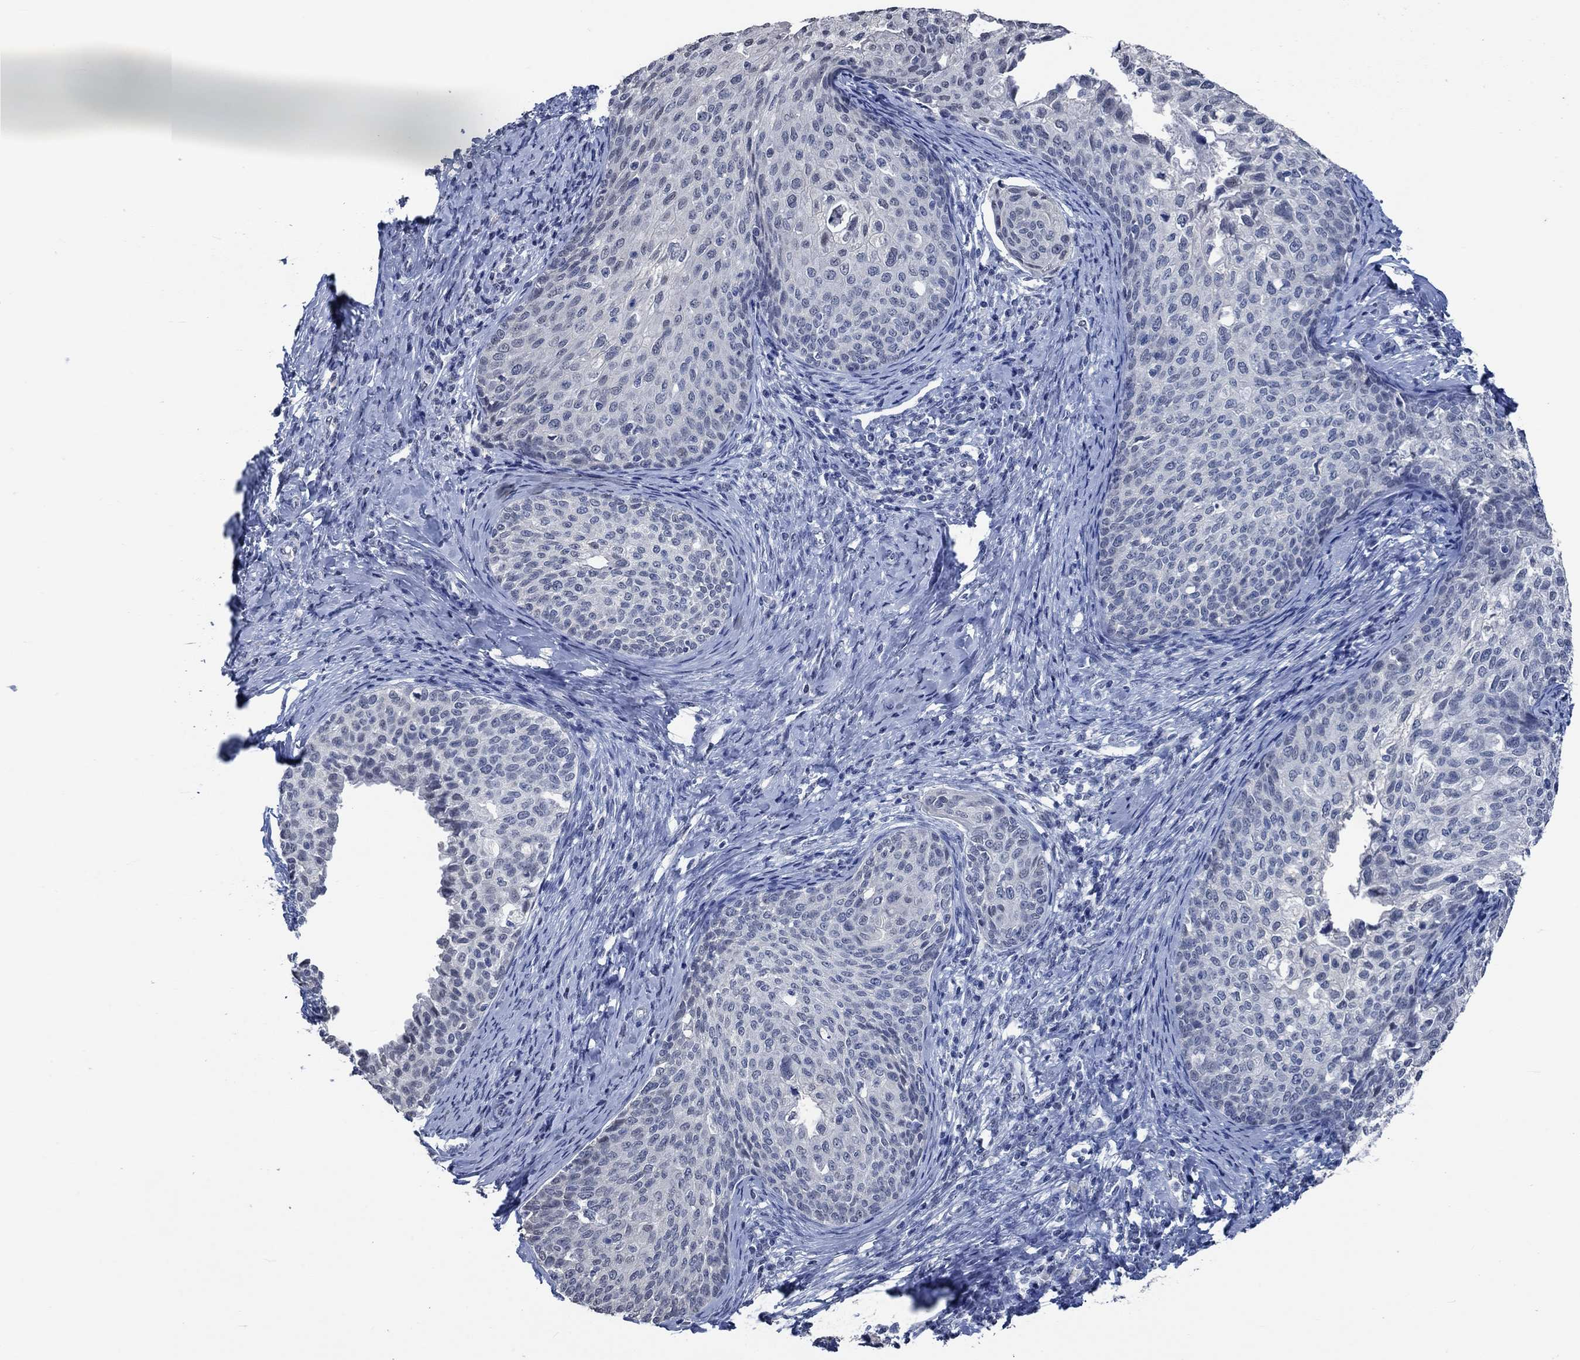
{"staining": {"intensity": "negative", "quantity": "none", "location": "none"}, "tissue": "cervical cancer", "cell_type": "Tumor cells", "image_type": "cancer", "snomed": [{"axis": "morphology", "description": "Squamous cell carcinoma, NOS"}, {"axis": "topography", "description": "Cervix"}], "caption": "This is a photomicrograph of IHC staining of cervical cancer (squamous cell carcinoma), which shows no expression in tumor cells. (Brightfield microscopy of DAB immunohistochemistry (IHC) at high magnification).", "gene": "OBSCN", "patient": {"sex": "female", "age": 51}}